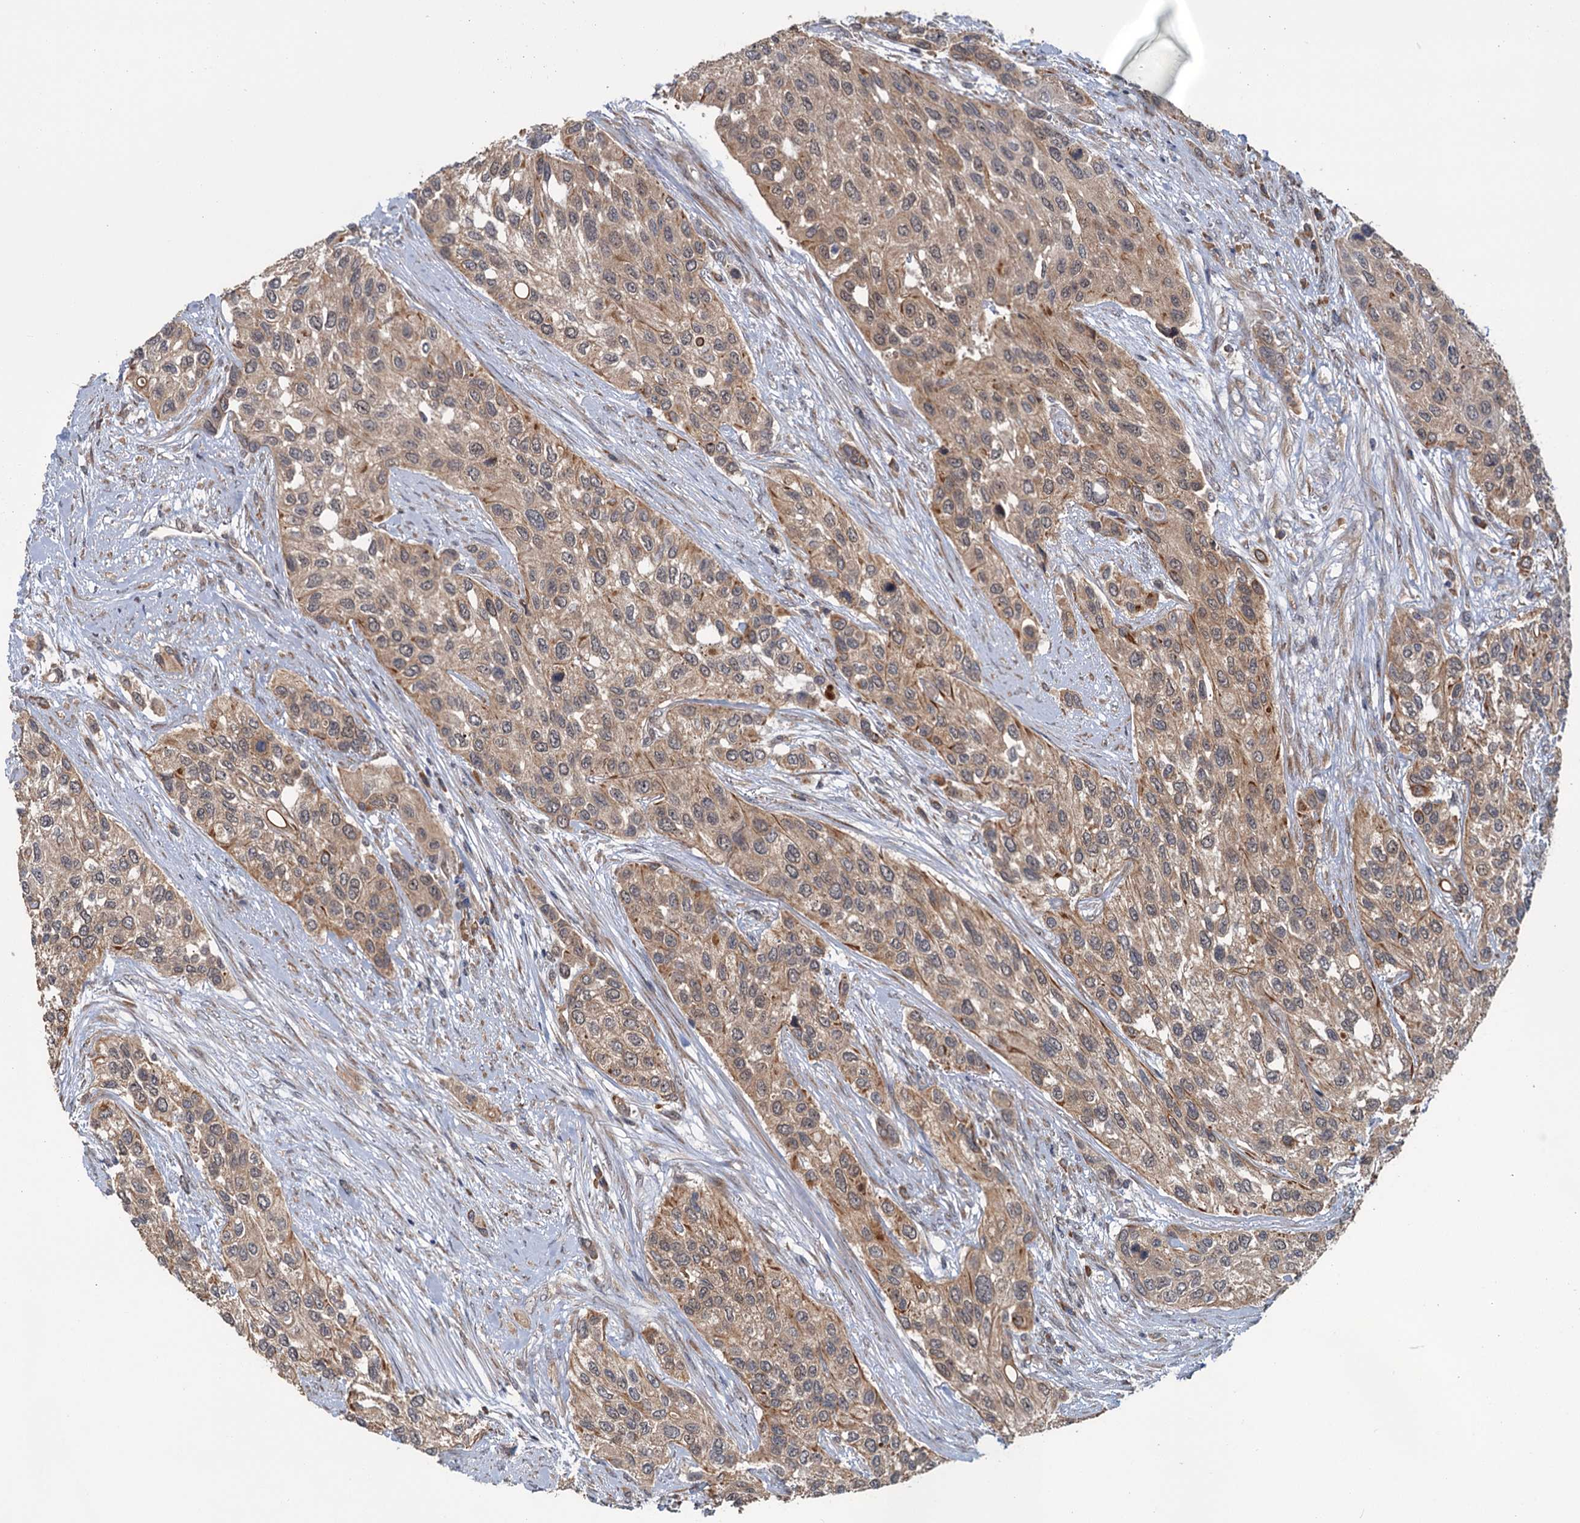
{"staining": {"intensity": "weak", "quantity": ">75%", "location": "cytoplasmic/membranous"}, "tissue": "urothelial cancer", "cell_type": "Tumor cells", "image_type": "cancer", "snomed": [{"axis": "morphology", "description": "Normal tissue, NOS"}, {"axis": "morphology", "description": "Urothelial carcinoma, High grade"}, {"axis": "topography", "description": "Vascular tissue"}, {"axis": "topography", "description": "Urinary bladder"}], "caption": "Immunohistochemical staining of human urothelial cancer reveals weak cytoplasmic/membranous protein positivity in approximately >75% of tumor cells.", "gene": "KANSL2", "patient": {"sex": "female", "age": 56}}